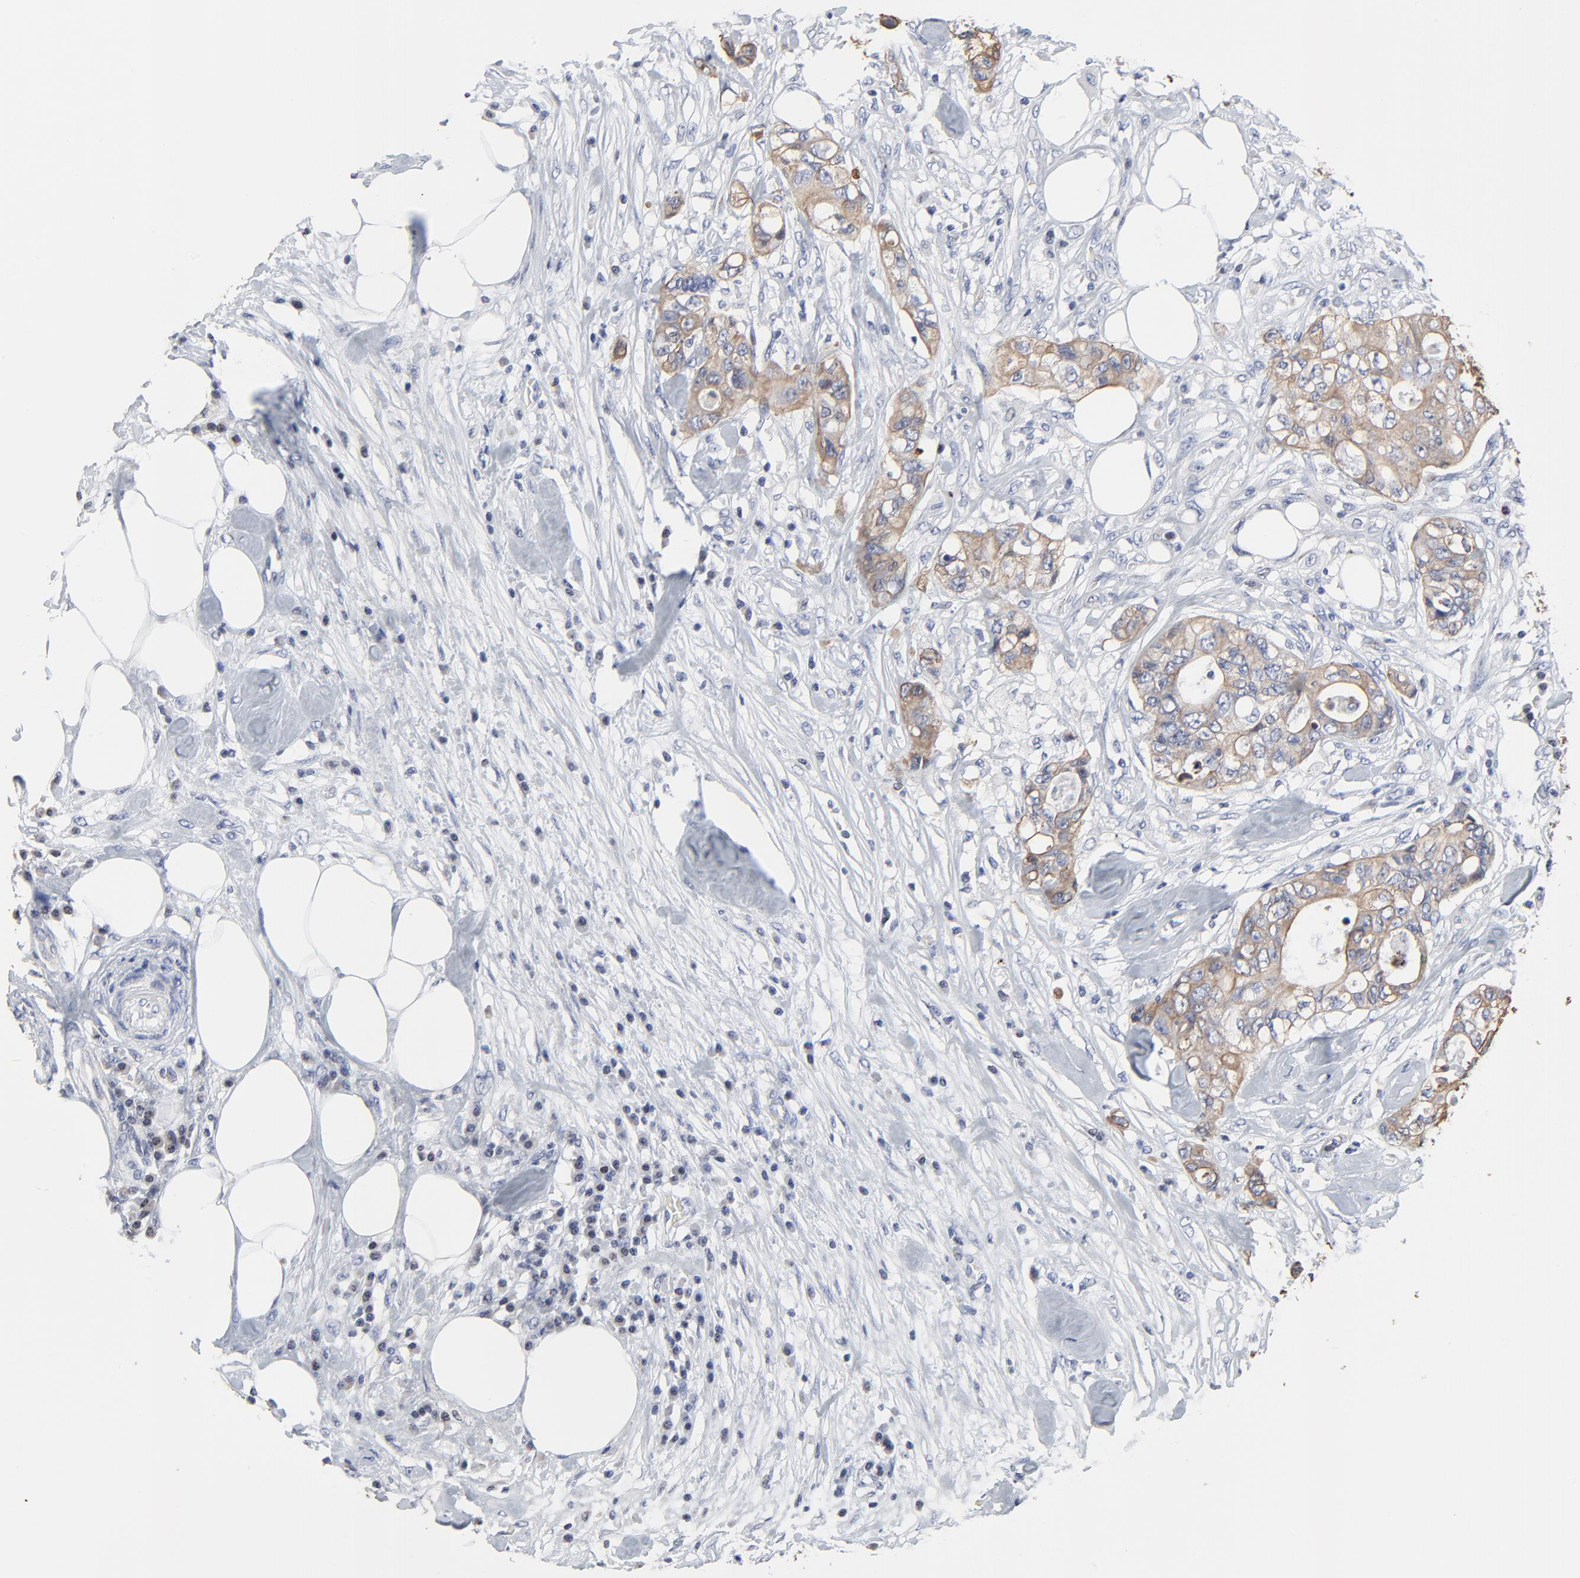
{"staining": {"intensity": "weak", "quantity": ">75%", "location": "cytoplasmic/membranous"}, "tissue": "colorectal cancer", "cell_type": "Tumor cells", "image_type": "cancer", "snomed": [{"axis": "morphology", "description": "Adenocarcinoma, NOS"}, {"axis": "topography", "description": "Rectum"}], "caption": "An IHC micrograph of tumor tissue is shown. Protein staining in brown highlights weak cytoplasmic/membranous positivity in colorectal adenocarcinoma within tumor cells.", "gene": "LNX1", "patient": {"sex": "female", "age": 57}}